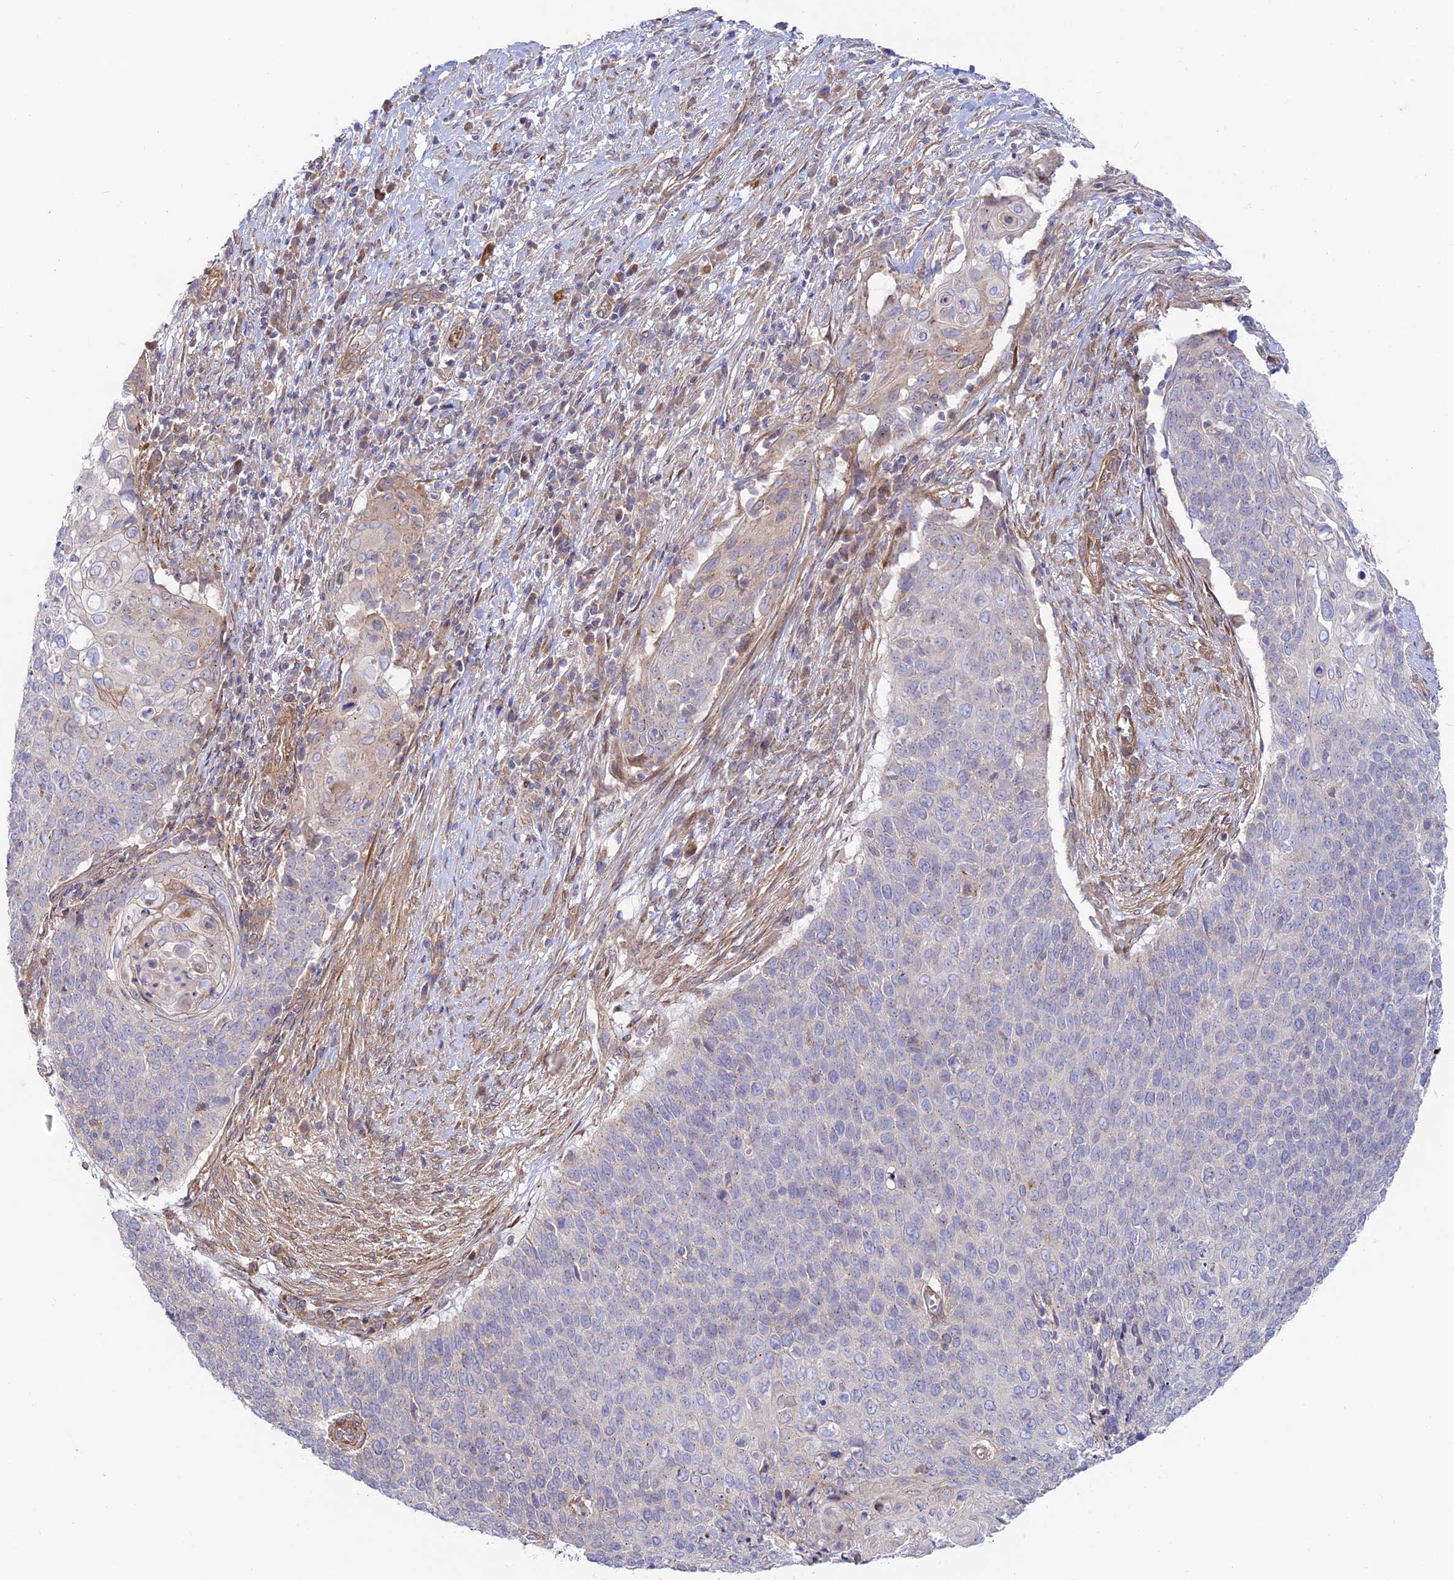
{"staining": {"intensity": "negative", "quantity": "none", "location": "none"}, "tissue": "cervical cancer", "cell_type": "Tumor cells", "image_type": "cancer", "snomed": [{"axis": "morphology", "description": "Squamous cell carcinoma, NOS"}, {"axis": "topography", "description": "Cervix"}], "caption": "IHC histopathology image of neoplastic tissue: human cervical cancer stained with DAB (3,3'-diaminobenzidine) reveals no significant protein positivity in tumor cells.", "gene": "KCNAB1", "patient": {"sex": "female", "age": 39}}